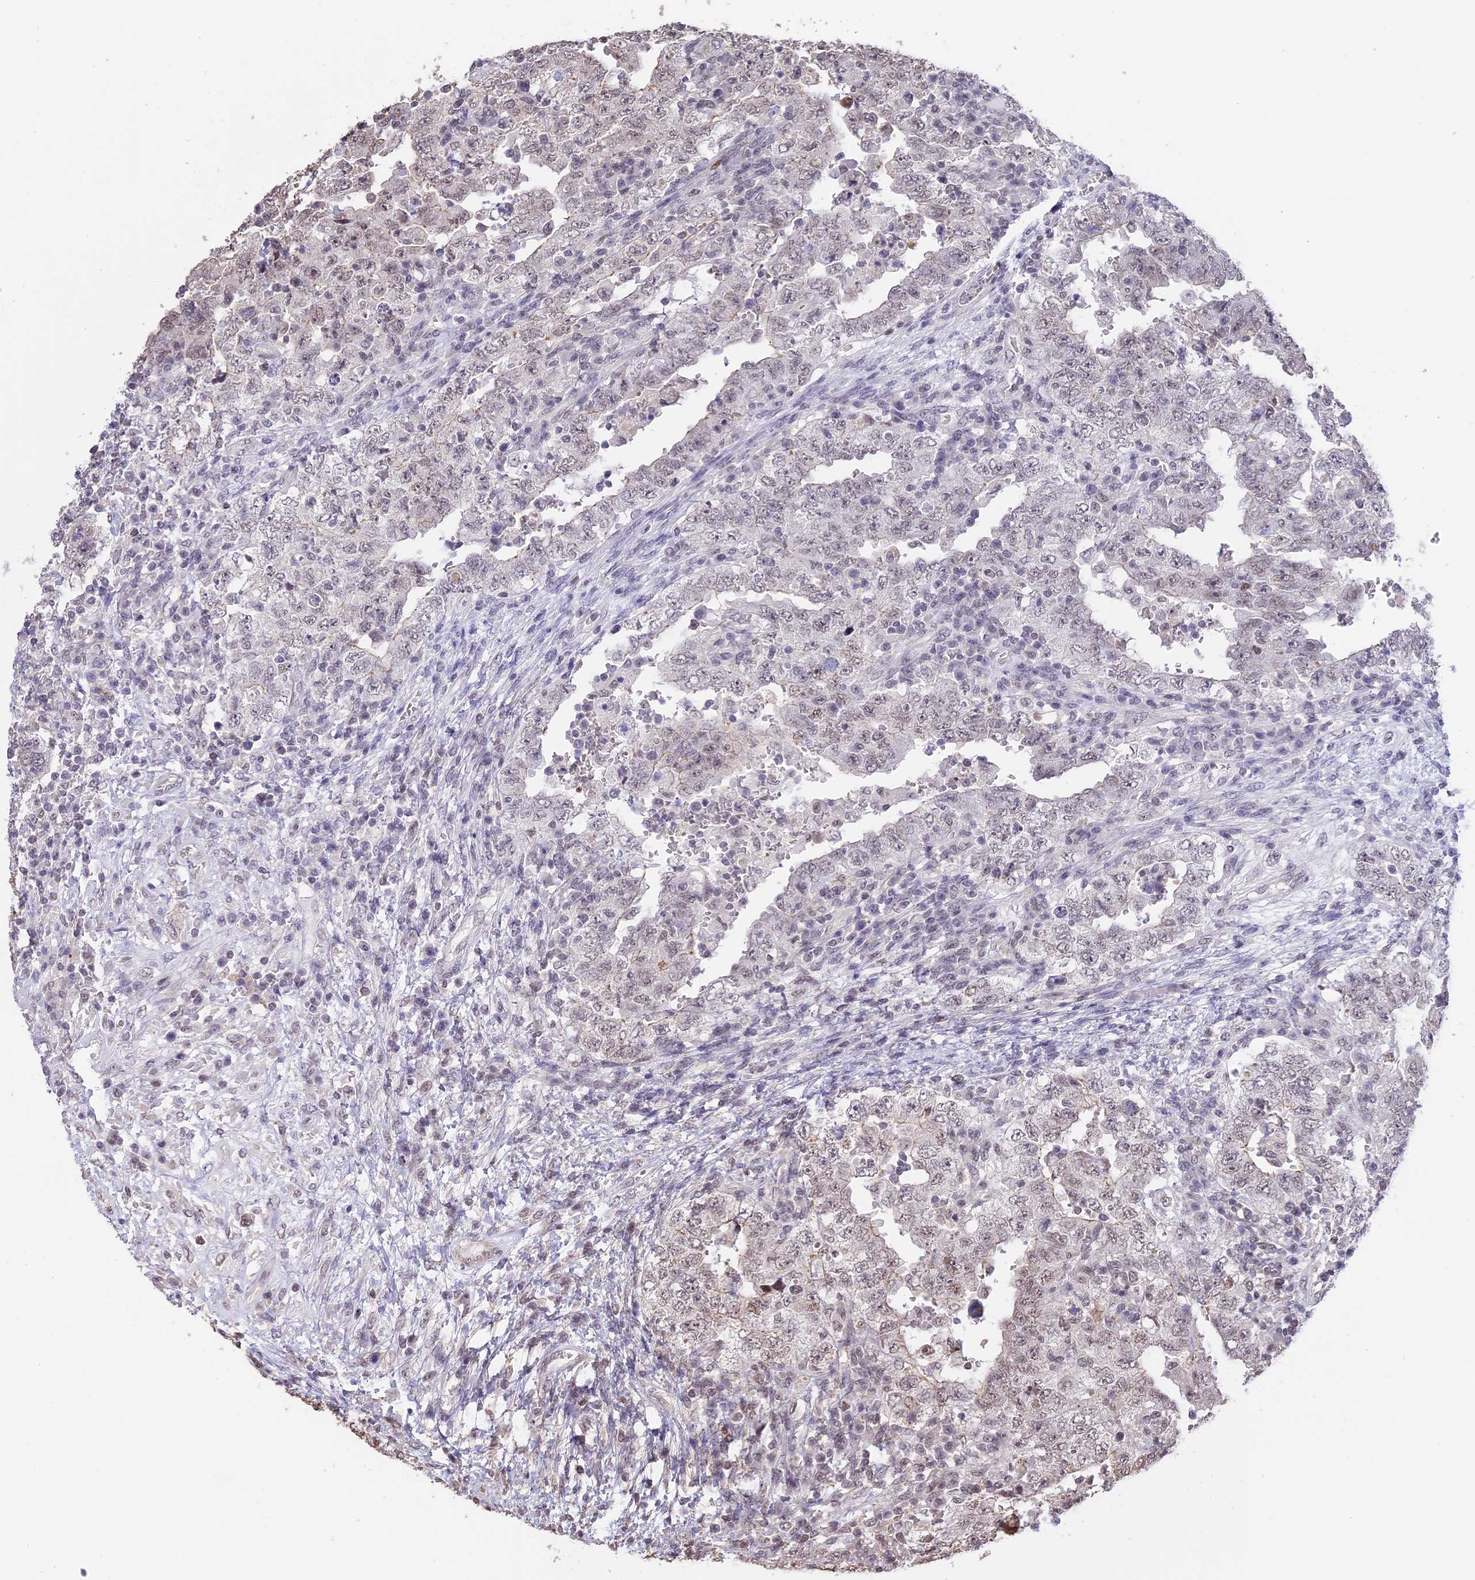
{"staining": {"intensity": "weak", "quantity": "<25%", "location": "nuclear"}, "tissue": "testis cancer", "cell_type": "Tumor cells", "image_type": "cancer", "snomed": [{"axis": "morphology", "description": "Carcinoma, Embryonal, NOS"}, {"axis": "topography", "description": "Testis"}], "caption": "Testis embryonal carcinoma stained for a protein using immunohistochemistry (IHC) exhibits no expression tumor cells.", "gene": "TIGD7", "patient": {"sex": "male", "age": 26}}